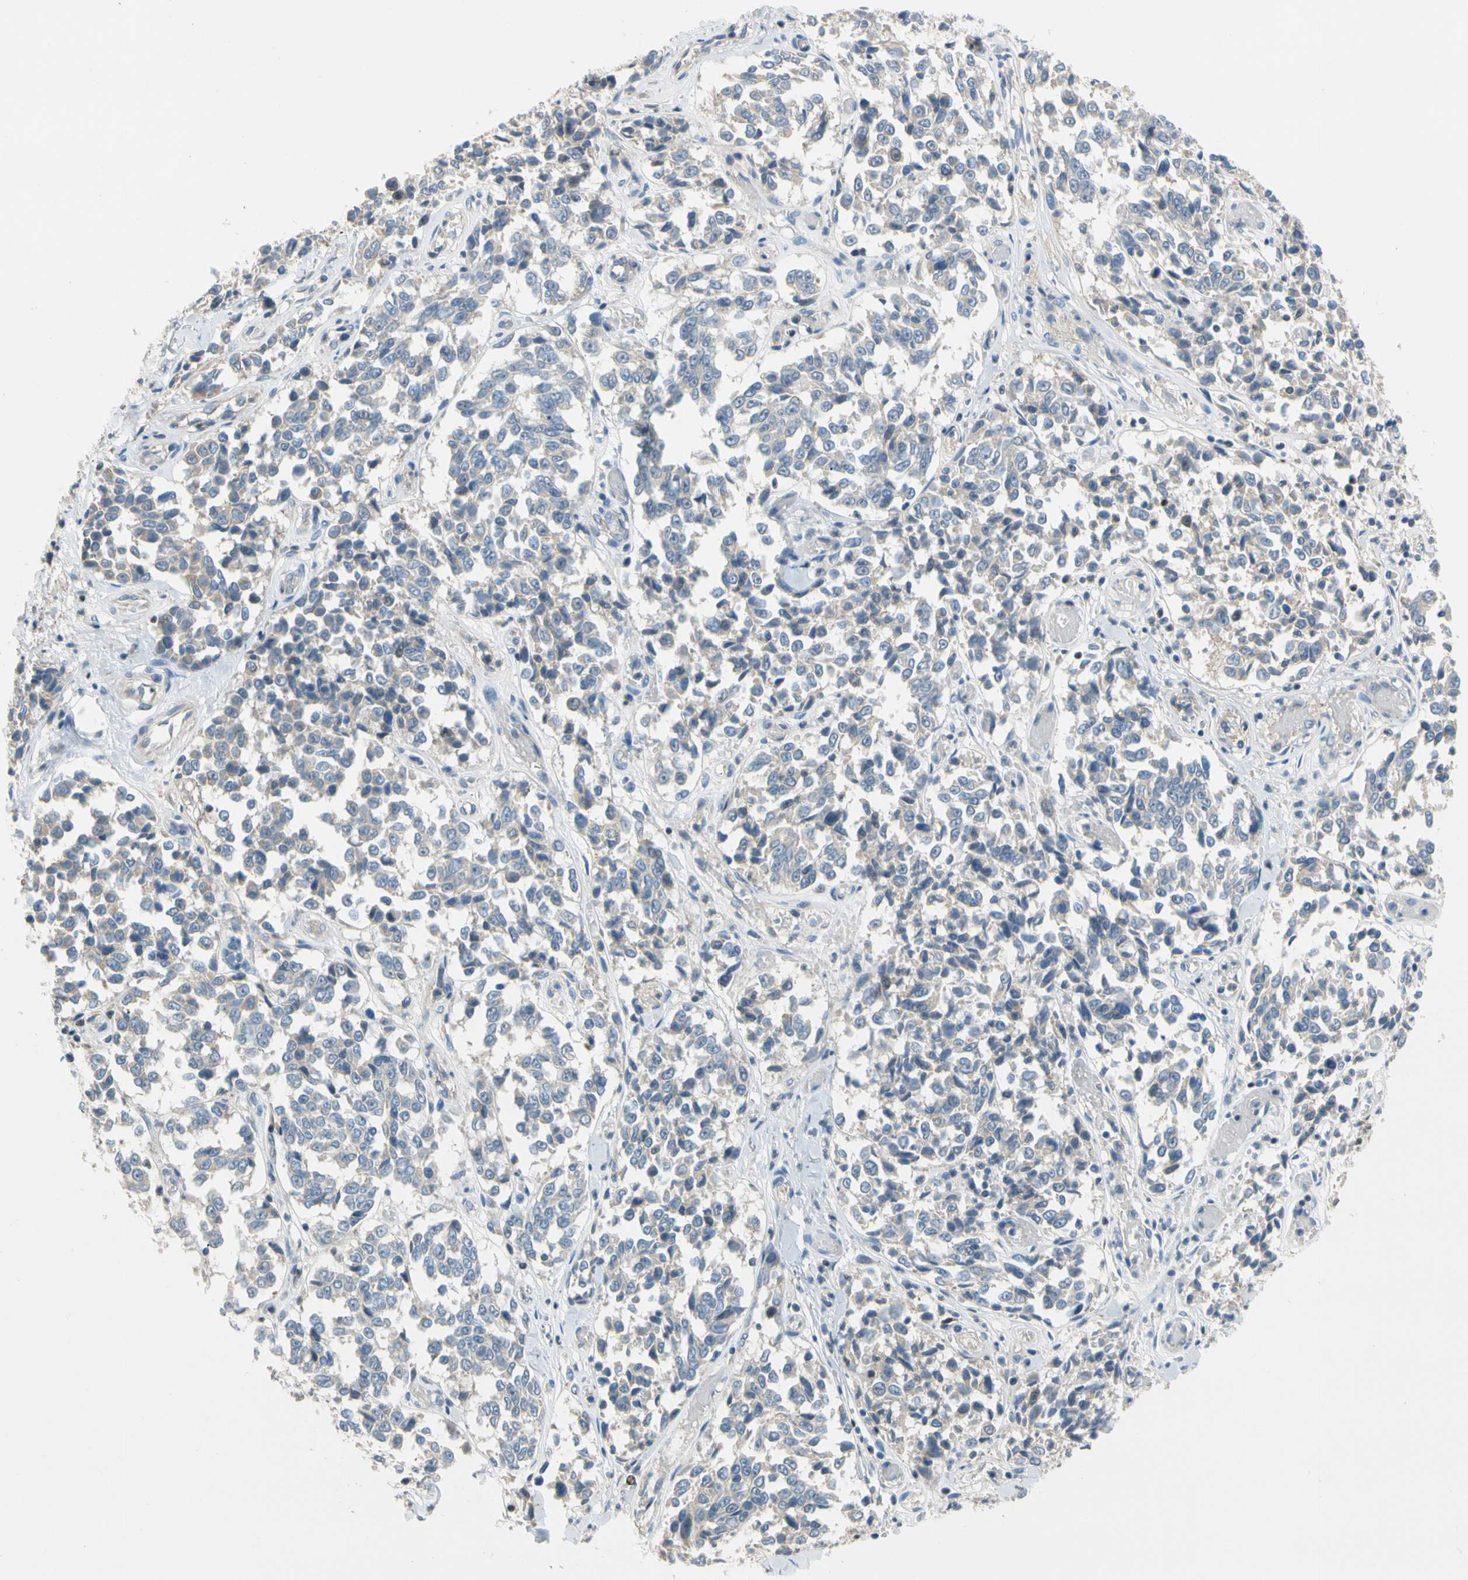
{"staining": {"intensity": "negative", "quantity": "none", "location": "none"}, "tissue": "melanoma", "cell_type": "Tumor cells", "image_type": "cancer", "snomed": [{"axis": "morphology", "description": "Malignant melanoma, NOS"}, {"axis": "topography", "description": "Skin"}], "caption": "Human malignant melanoma stained for a protein using immunohistochemistry demonstrates no positivity in tumor cells.", "gene": "SP140", "patient": {"sex": "female", "age": 64}}